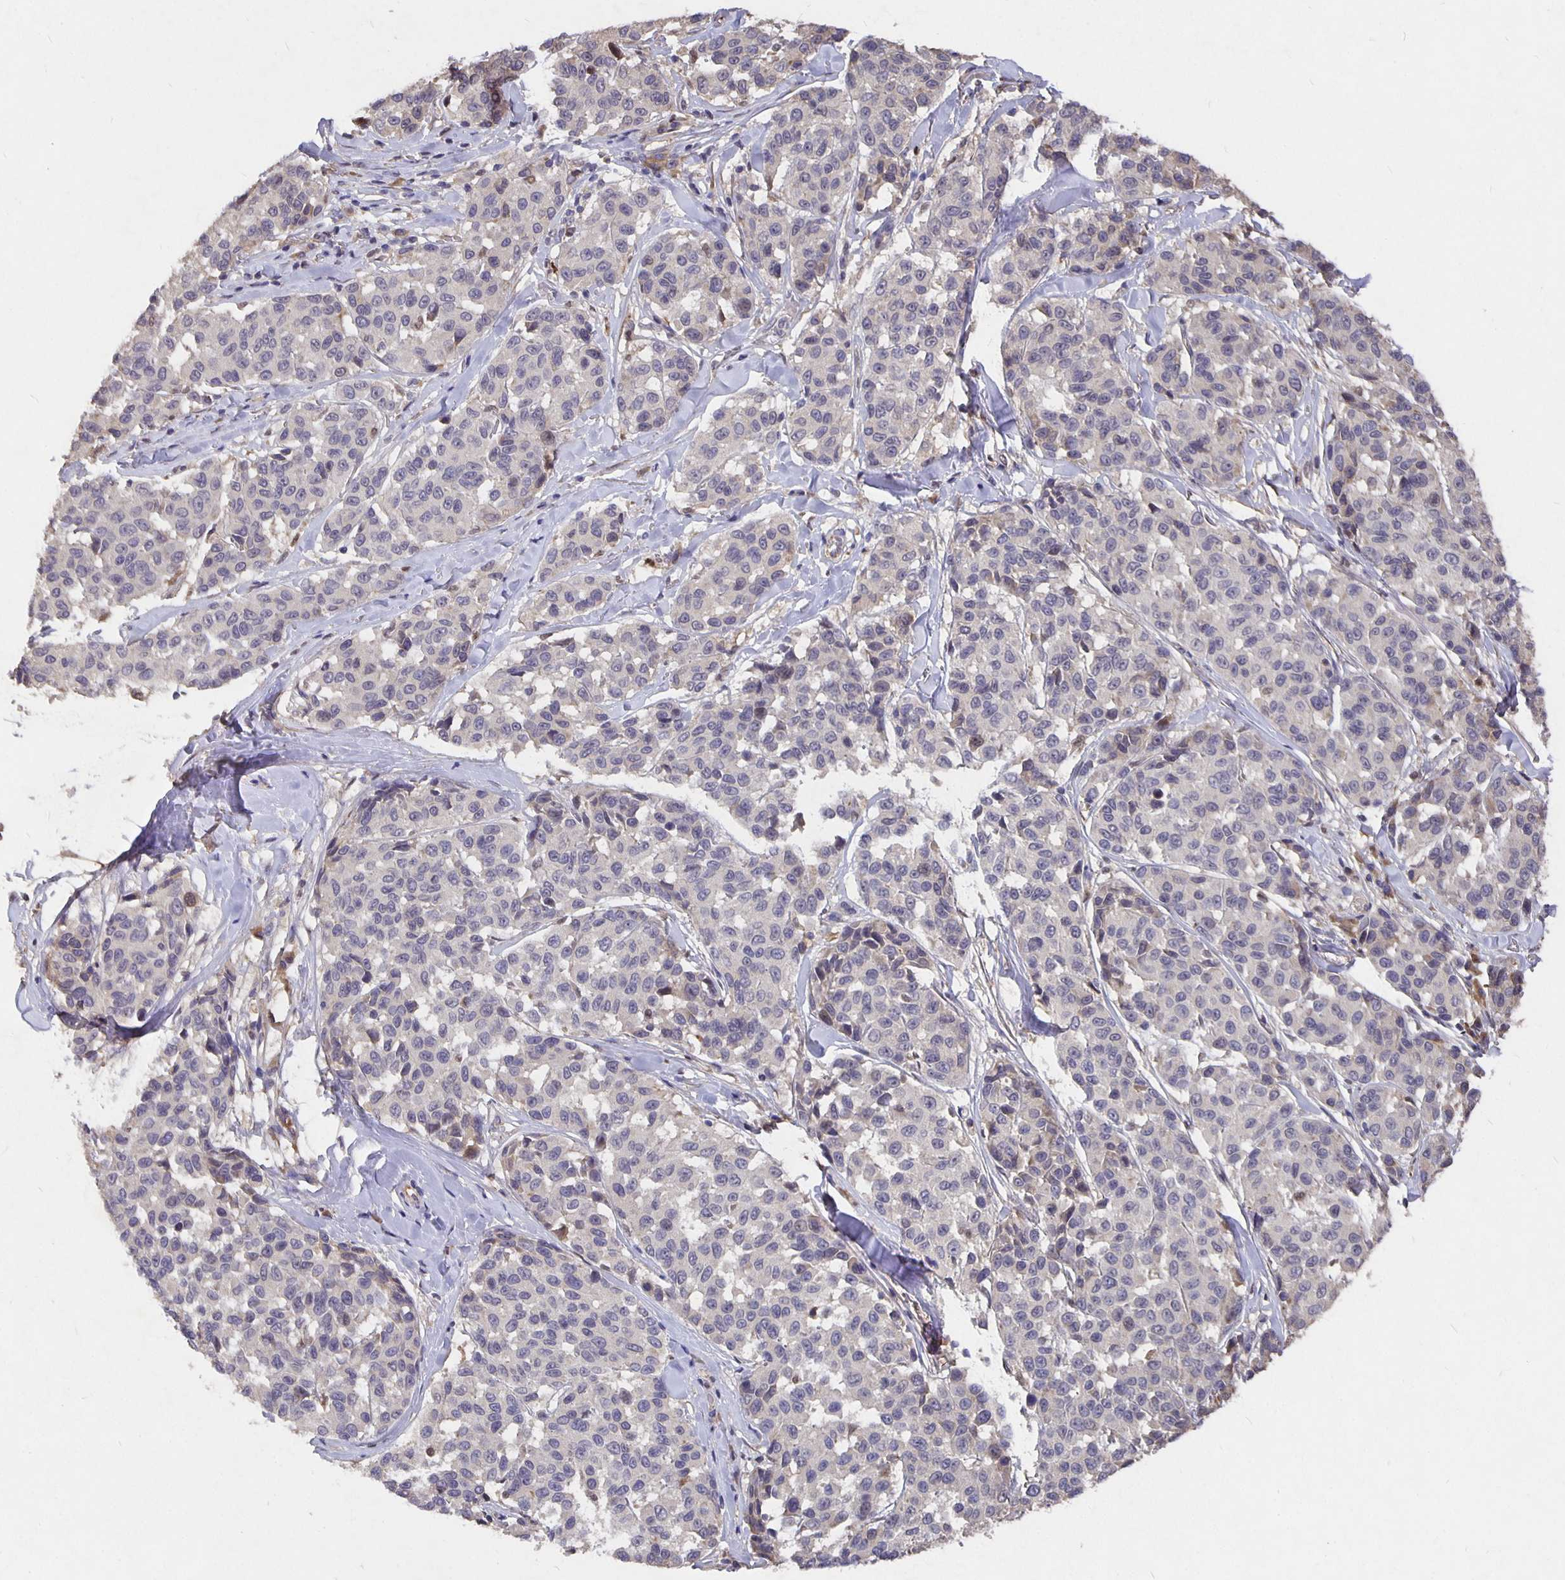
{"staining": {"intensity": "negative", "quantity": "none", "location": "none"}, "tissue": "melanoma", "cell_type": "Tumor cells", "image_type": "cancer", "snomed": [{"axis": "morphology", "description": "Malignant melanoma, NOS"}, {"axis": "topography", "description": "Skin"}], "caption": "Immunohistochemistry (IHC) of melanoma demonstrates no expression in tumor cells.", "gene": "NOG", "patient": {"sex": "female", "age": 66}}